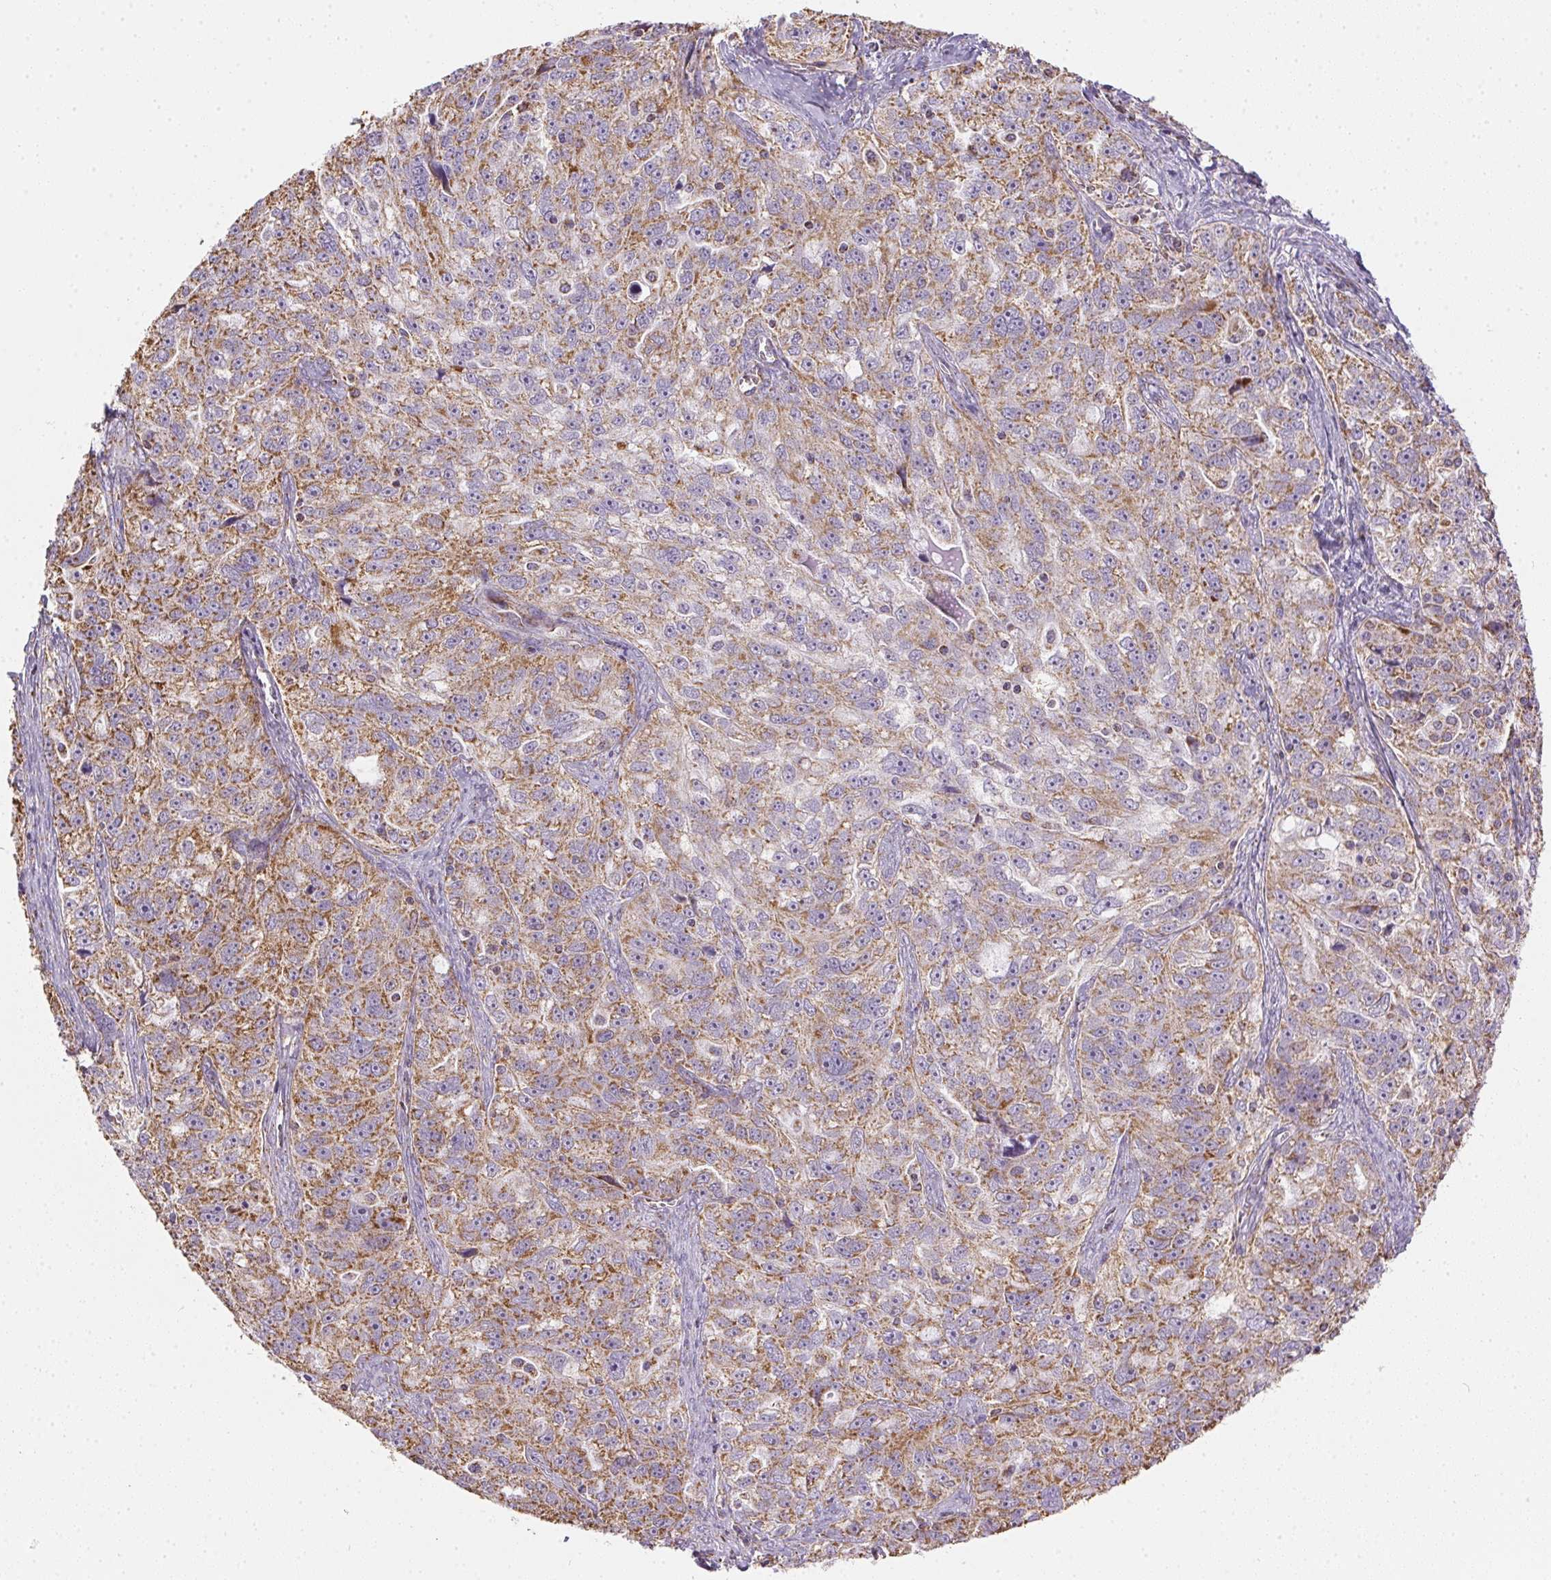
{"staining": {"intensity": "moderate", "quantity": ">75%", "location": "cytoplasmic/membranous"}, "tissue": "ovarian cancer", "cell_type": "Tumor cells", "image_type": "cancer", "snomed": [{"axis": "morphology", "description": "Cystadenocarcinoma, serous, NOS"}, {"axis": "topography", "description": "Ovary"}], "caption": "IHC staining of ovarian cancer (serous cystadenocarcinoma), which shows medium levels of moderate cytoplasmic/membranous positivity in about >75% of tumor cells indicating moderate cytoplasmic/membranous protein positivity. The staining was performed using DAB (brown) for protein detection and nuclei were counterstained in hematoxylin (blue).", "gene": "MAPK11", "patient": {"sex": "female", "age": 51}}